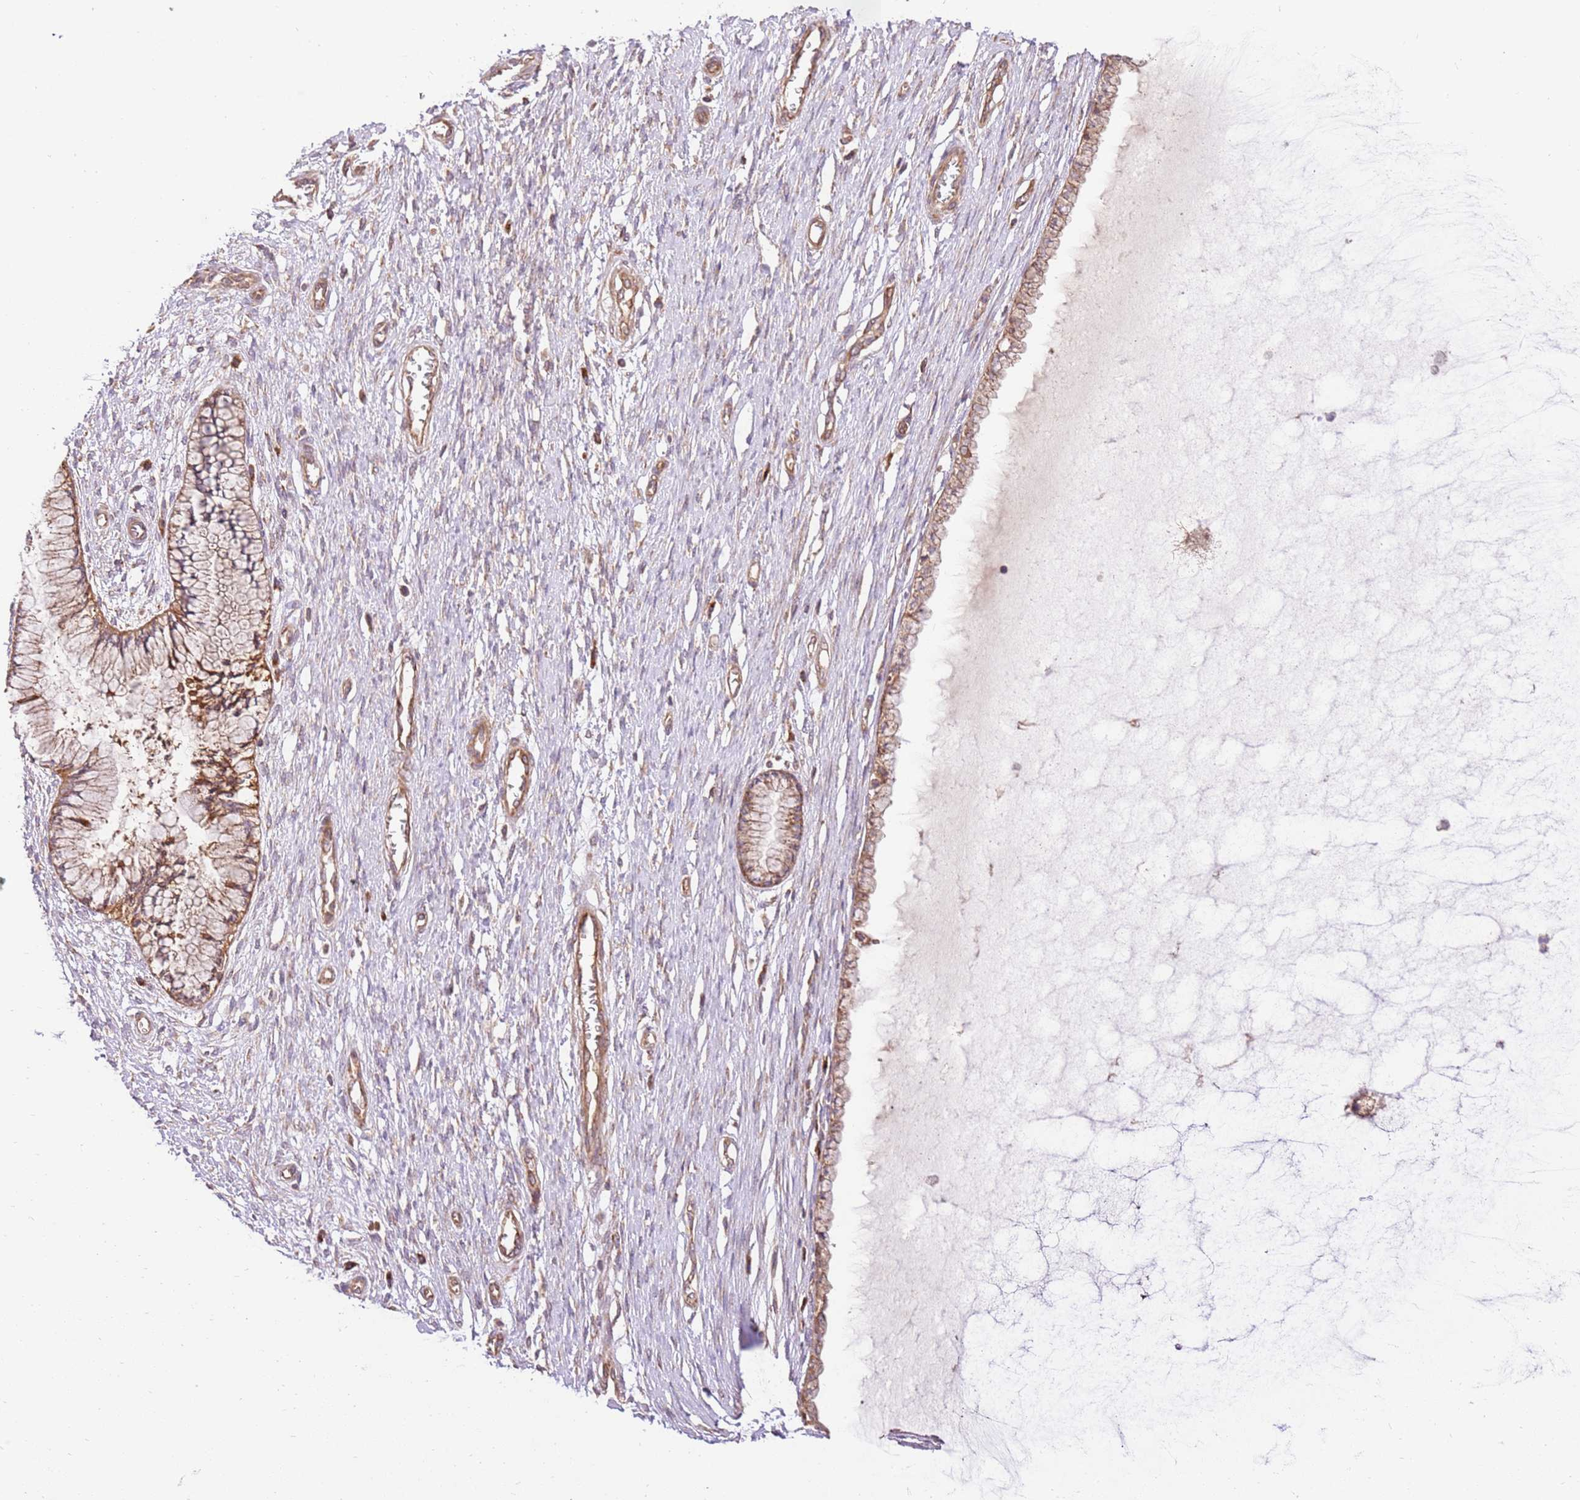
{"staining": {"intensity": "moderate", "quantity": ">75%", "location": "cytoplasmic/membranous"}, "tissue": "cervix", "cell_type": "Glandular cells", "image_type": "normal", "snomed": [{"axis": "morphology", "description": "Normal tissue, NOS"}, {"axis": "topography", "description": "Cervix"}], "caption": "A brown stain labels moderate cytoplasmic/membranous staining of a protein in glandular cells of benign cervix.", "gene": "SPATA2L", "patient": {"sex": "female", "age": 55}}